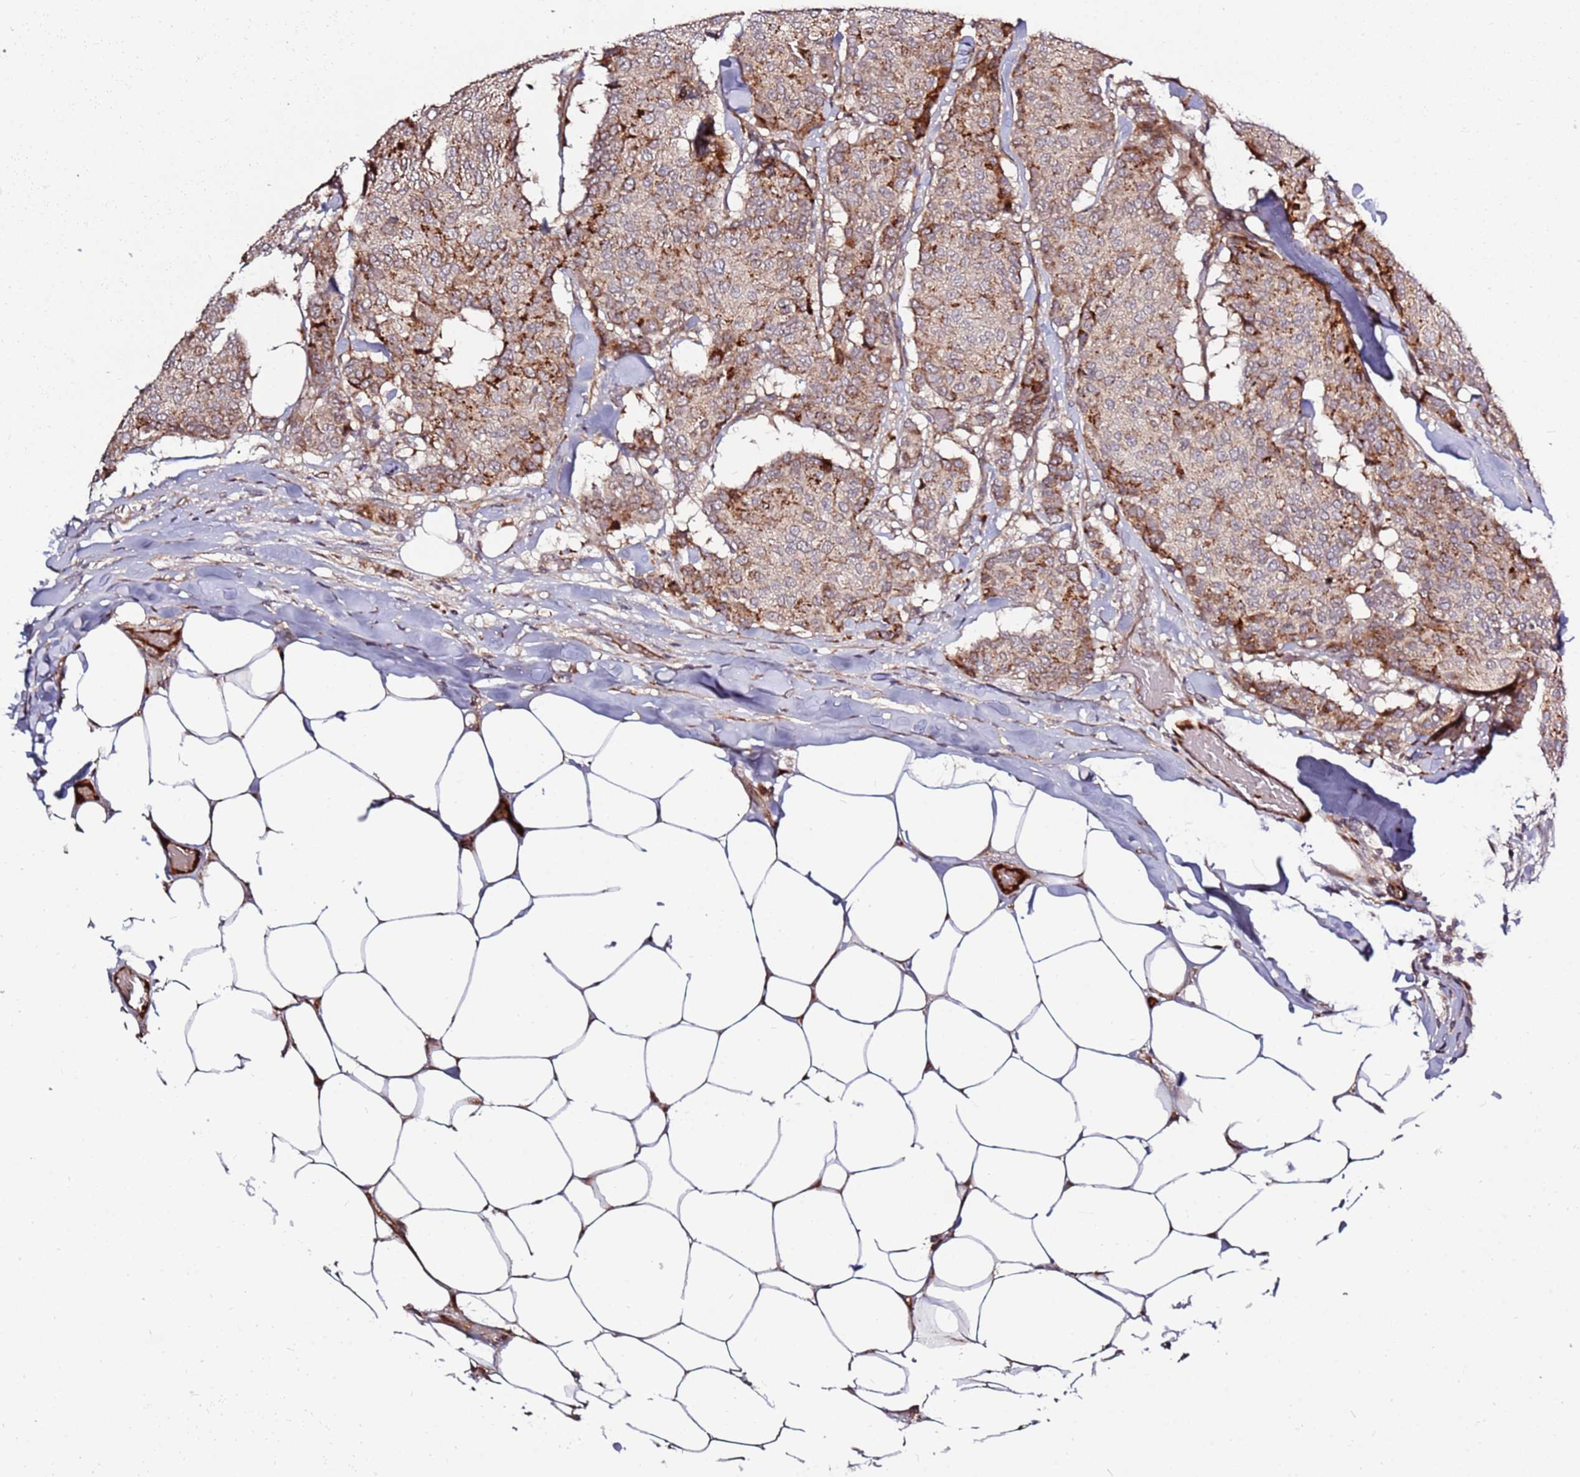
{"staining": {"intensity": "moderate", "quantity": "25%-75%", "location": "cytoplasmic/membranous"}, "tissue": "breast cancer", "cell_type": "Tumor cells", "image_type": "cancer", "snomed": [{"axis": "morphology", "description": "Duct carcinoma"}, {"axis": "topography", "description": "Breast"}], "caption": "DAB immunohistochemical staining of human breast intraductal carcinoma demonstrates moderate cytoplasmic/membranous protein staining in about 25%-75% of tumor cells.", "gene": "RHBDL1", "patient": {"sex": "female", "age": 75}}